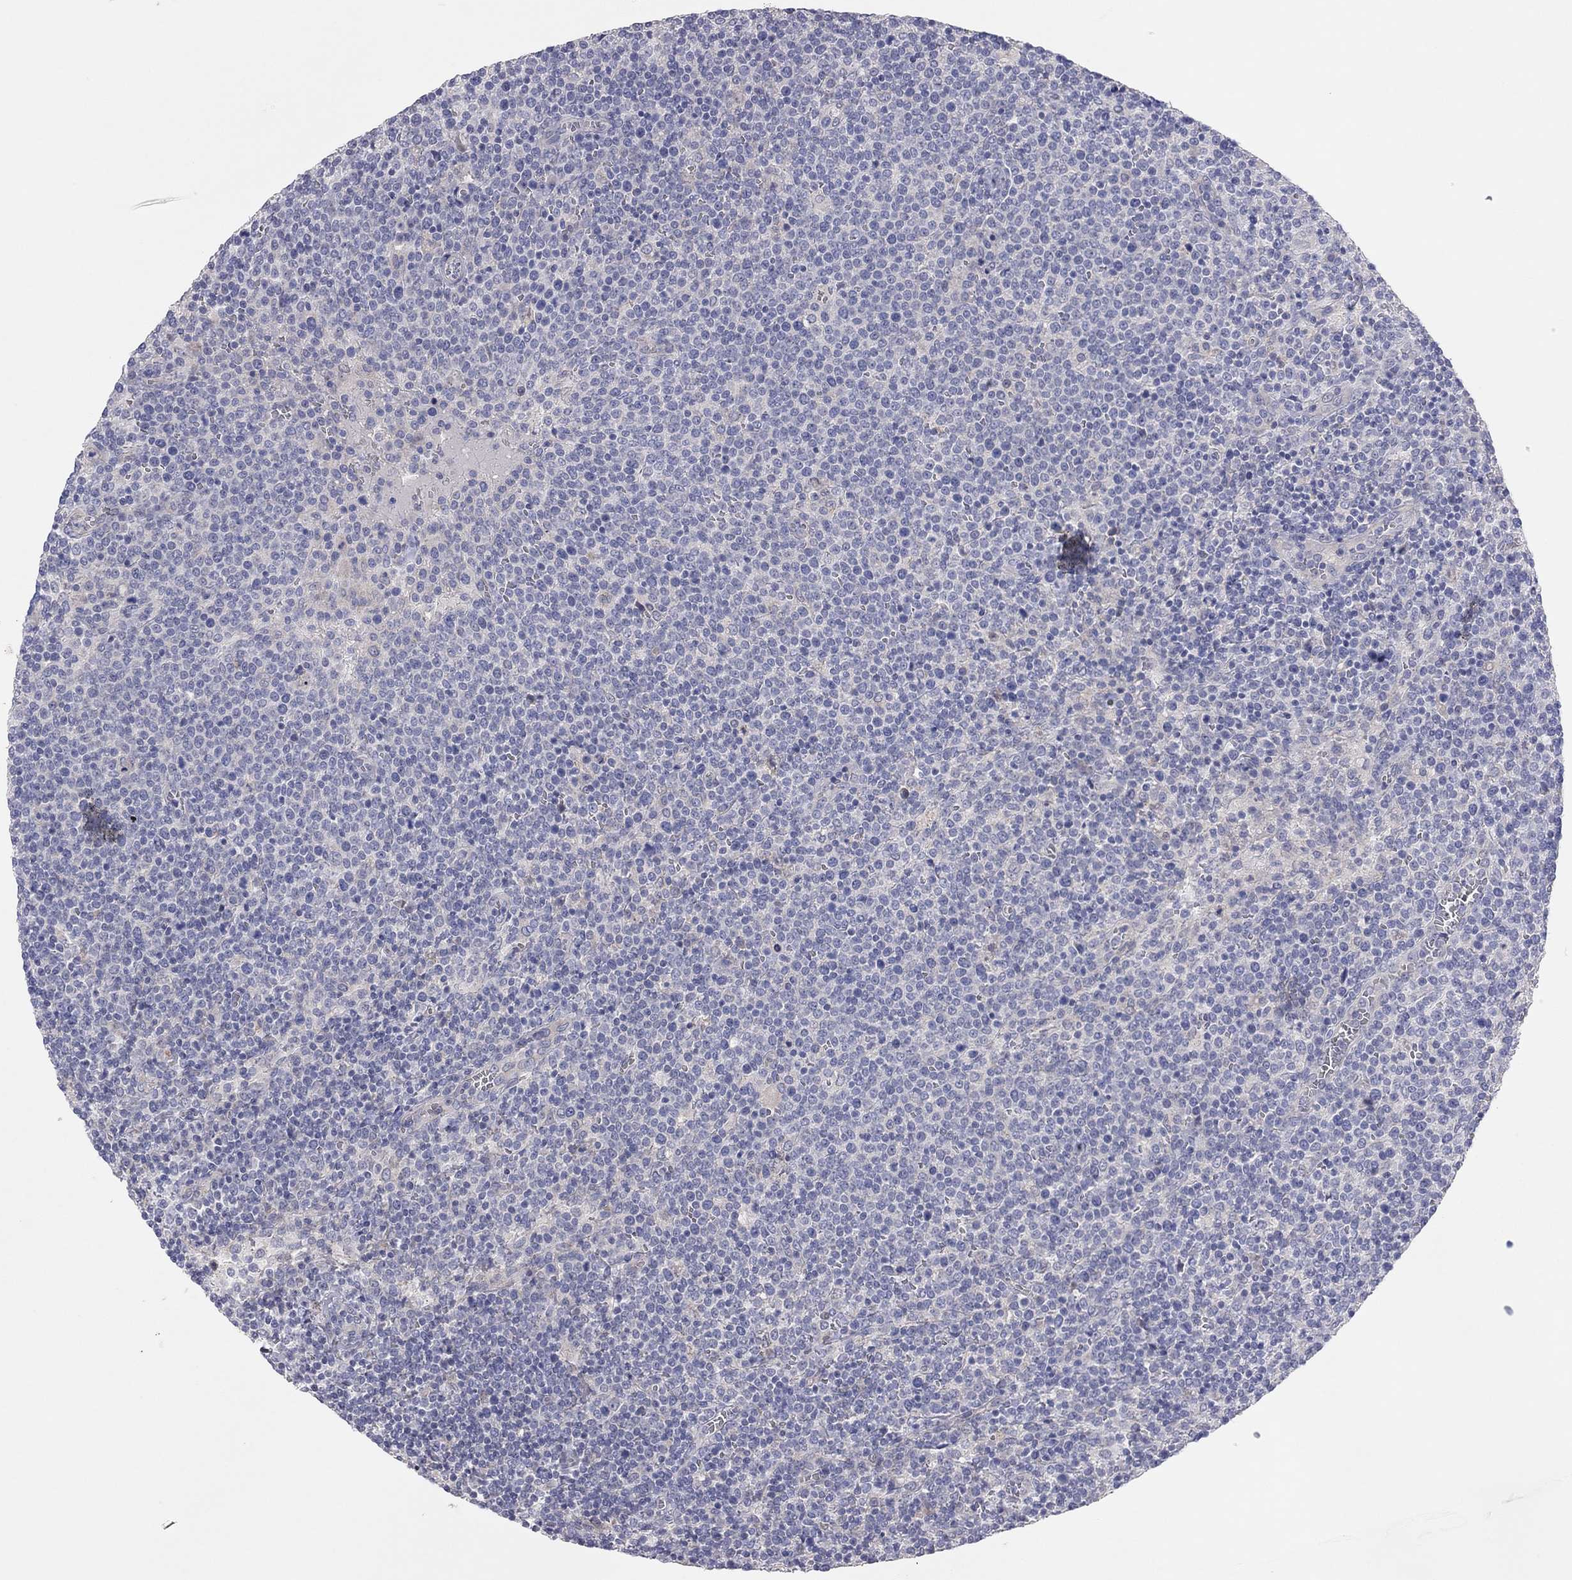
{"staining": {"intensity": "negative", "quantity": "none", "location": "none"}, "tissue": "lymphoma", "cell_type": "Tumor cells", "image_type": "cancer", "snomed": [{"axis": "morphology", "description": "Malignant lymphoma, non-Hodgkin's type, High grade"}, {"axis": "topography", "description": "Lymph node"}], "caption": "The immunohistochemistry (IHC) photomicrograph has no significant expression in tumor cells of high-grade malignant lymphoma, non-Hodgkin's type tissue. (DAB (3,3'-diaminobenzidine) IHC with hematoxylin counter stain).", "gene": "KCNB1", "patient": {"sex": "male", "age": 61}}